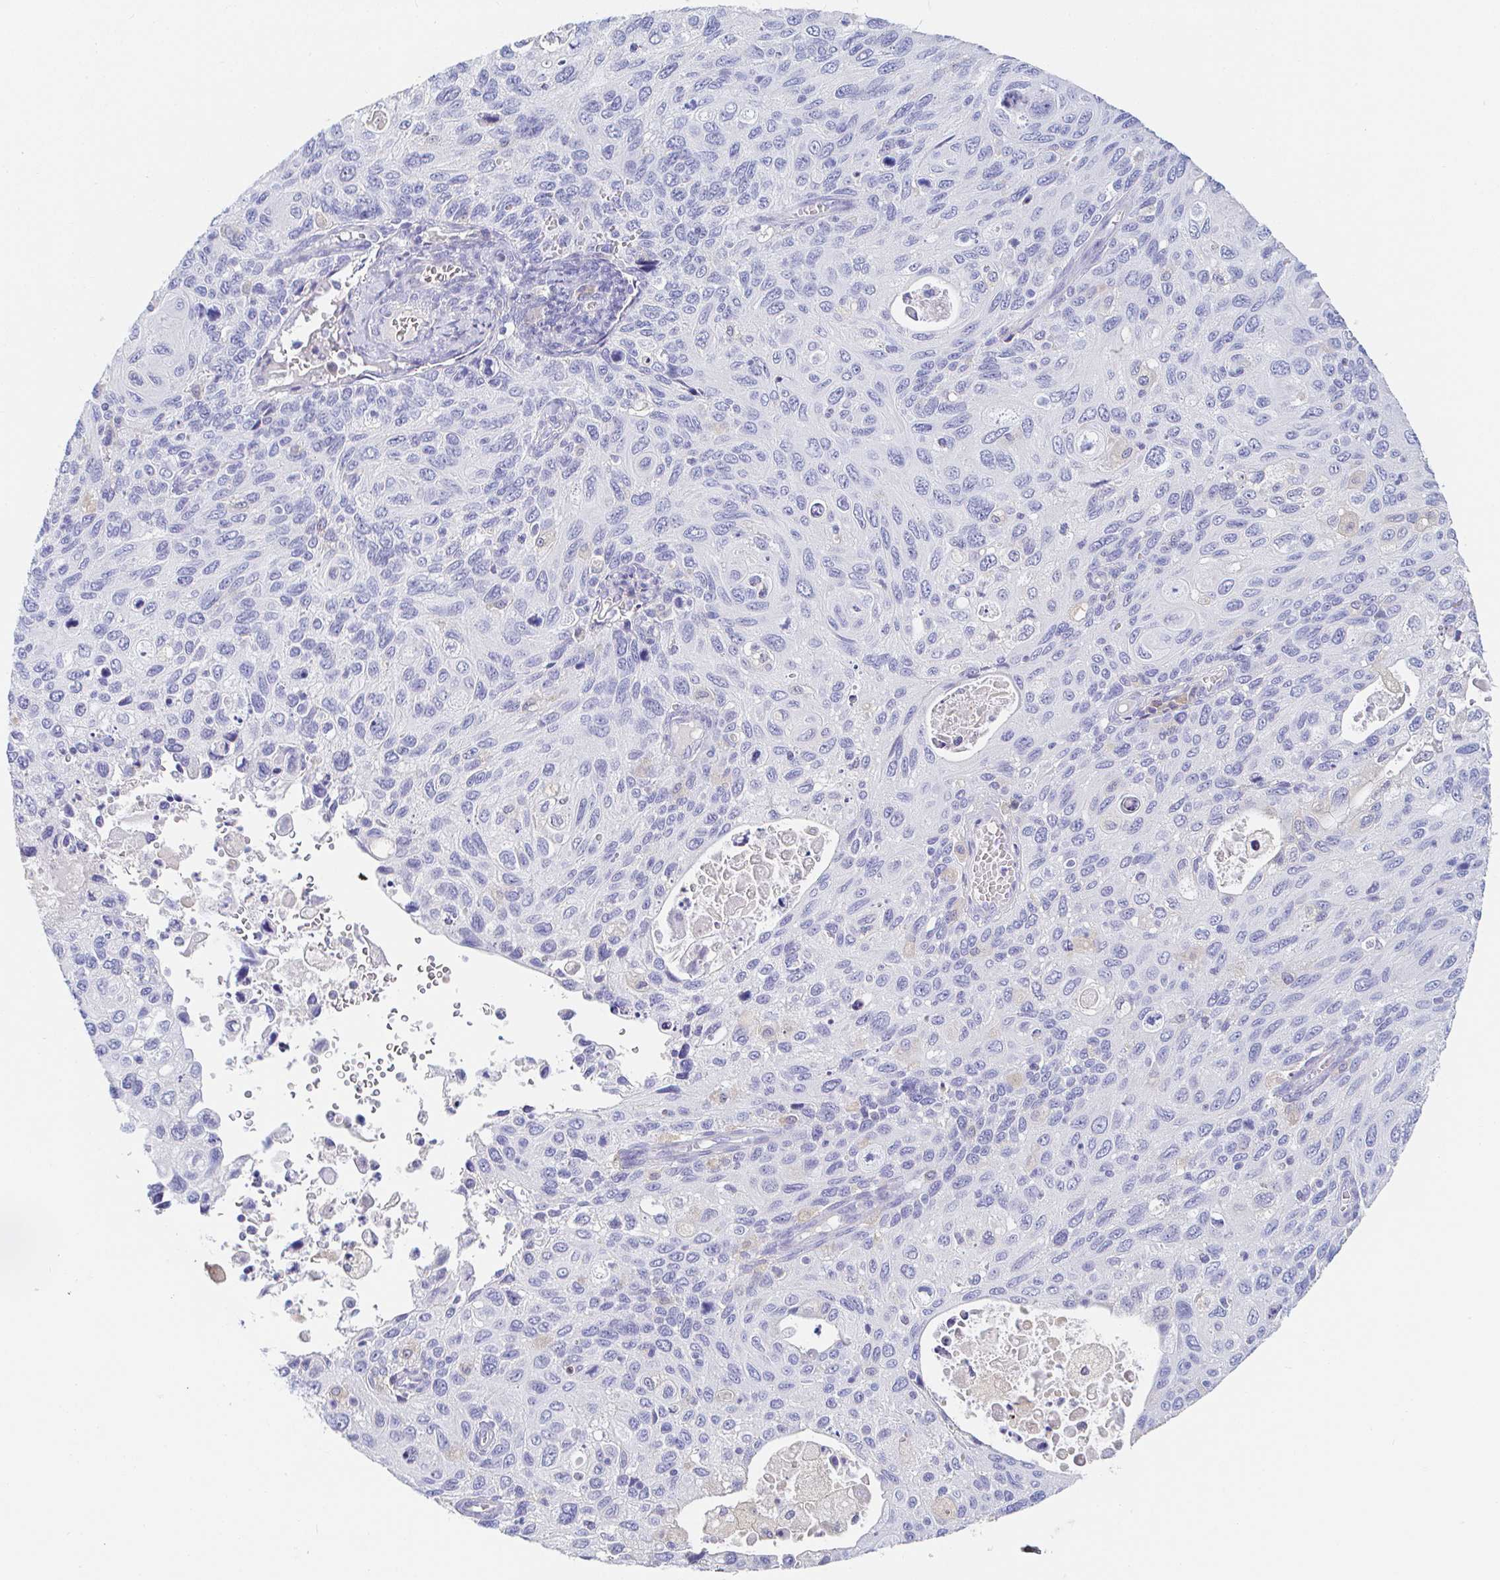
{"staining": {"intensity": "negative", "quantity": "none", "location": "none"}, "tissue": "cervical cancer", "cell_type": "Tumor cells", "image_type": "cancer", "snomed": [{"axis": "morphology", "description": "Squamous cell carcinoma, NOS"}, {"axis": "topography", "description": "Cervix"}], "caption": "There is no significant expression in tumor cells of cervical squamous cell carcinoma.", "gene": "PDE6B", "patient": {"sex": "female", "age": 70}}